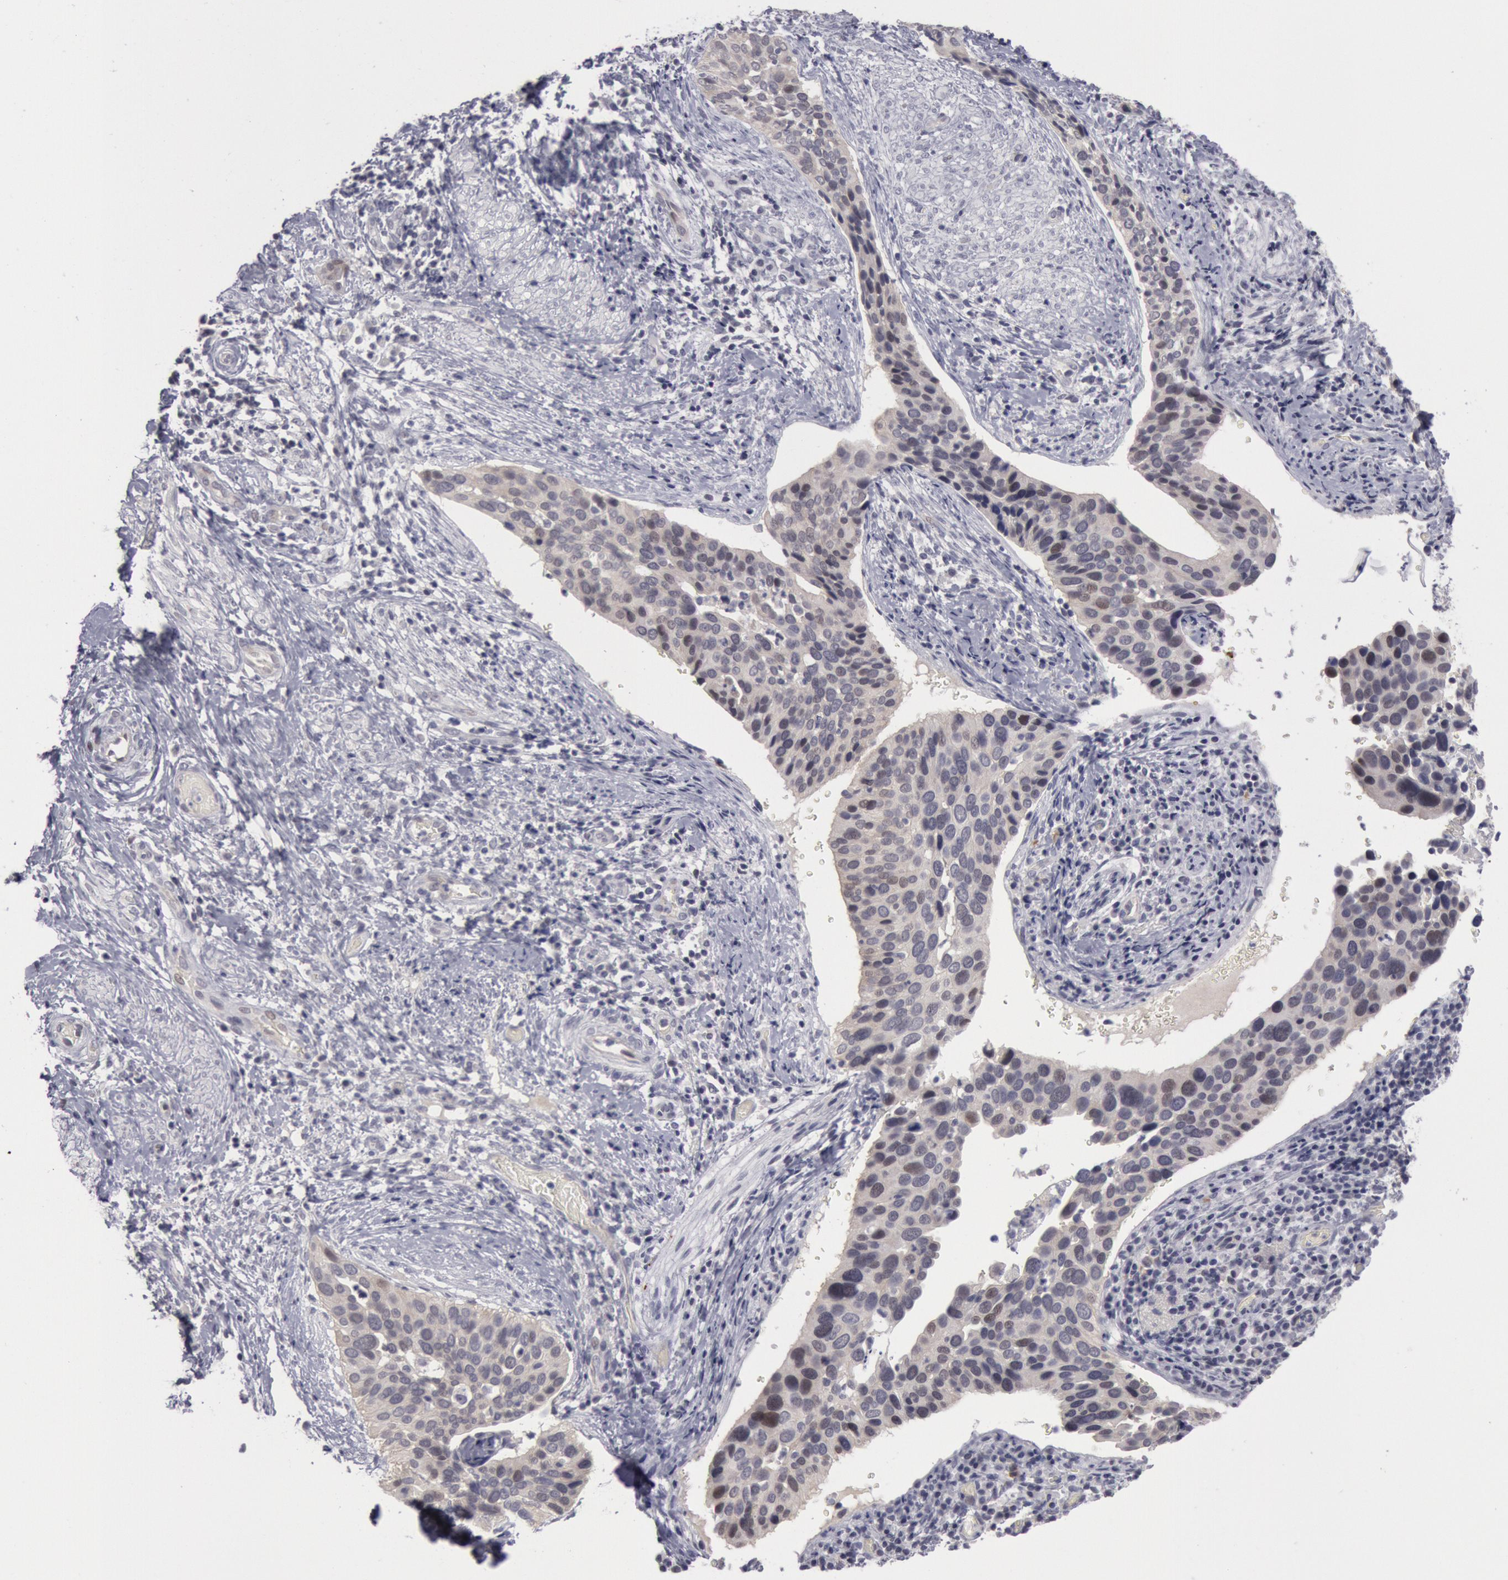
{"staining": {"intensity": "weak", "quantity": "25%-75%", "location": "cytoplasmic/membranous"}, "tissue": "cervical cancer", "cell_type": "Tumor cells", "image_type": "cancer", "snomed": [{"axis": "morphology", "description": "Squamous cell carcinoma, NOS"}, {"axis": "topography", "description": "Cervix"}], "caption": "Cervical cancer (squamous cell carcinoma) was stained to show a protein in brown. There is low levels of weak cytoplasmic/membranous staining in about 25%-75% of tumor cells.", "gene": "JOSD1", "patient": {"sex": "female", "age": 31}}